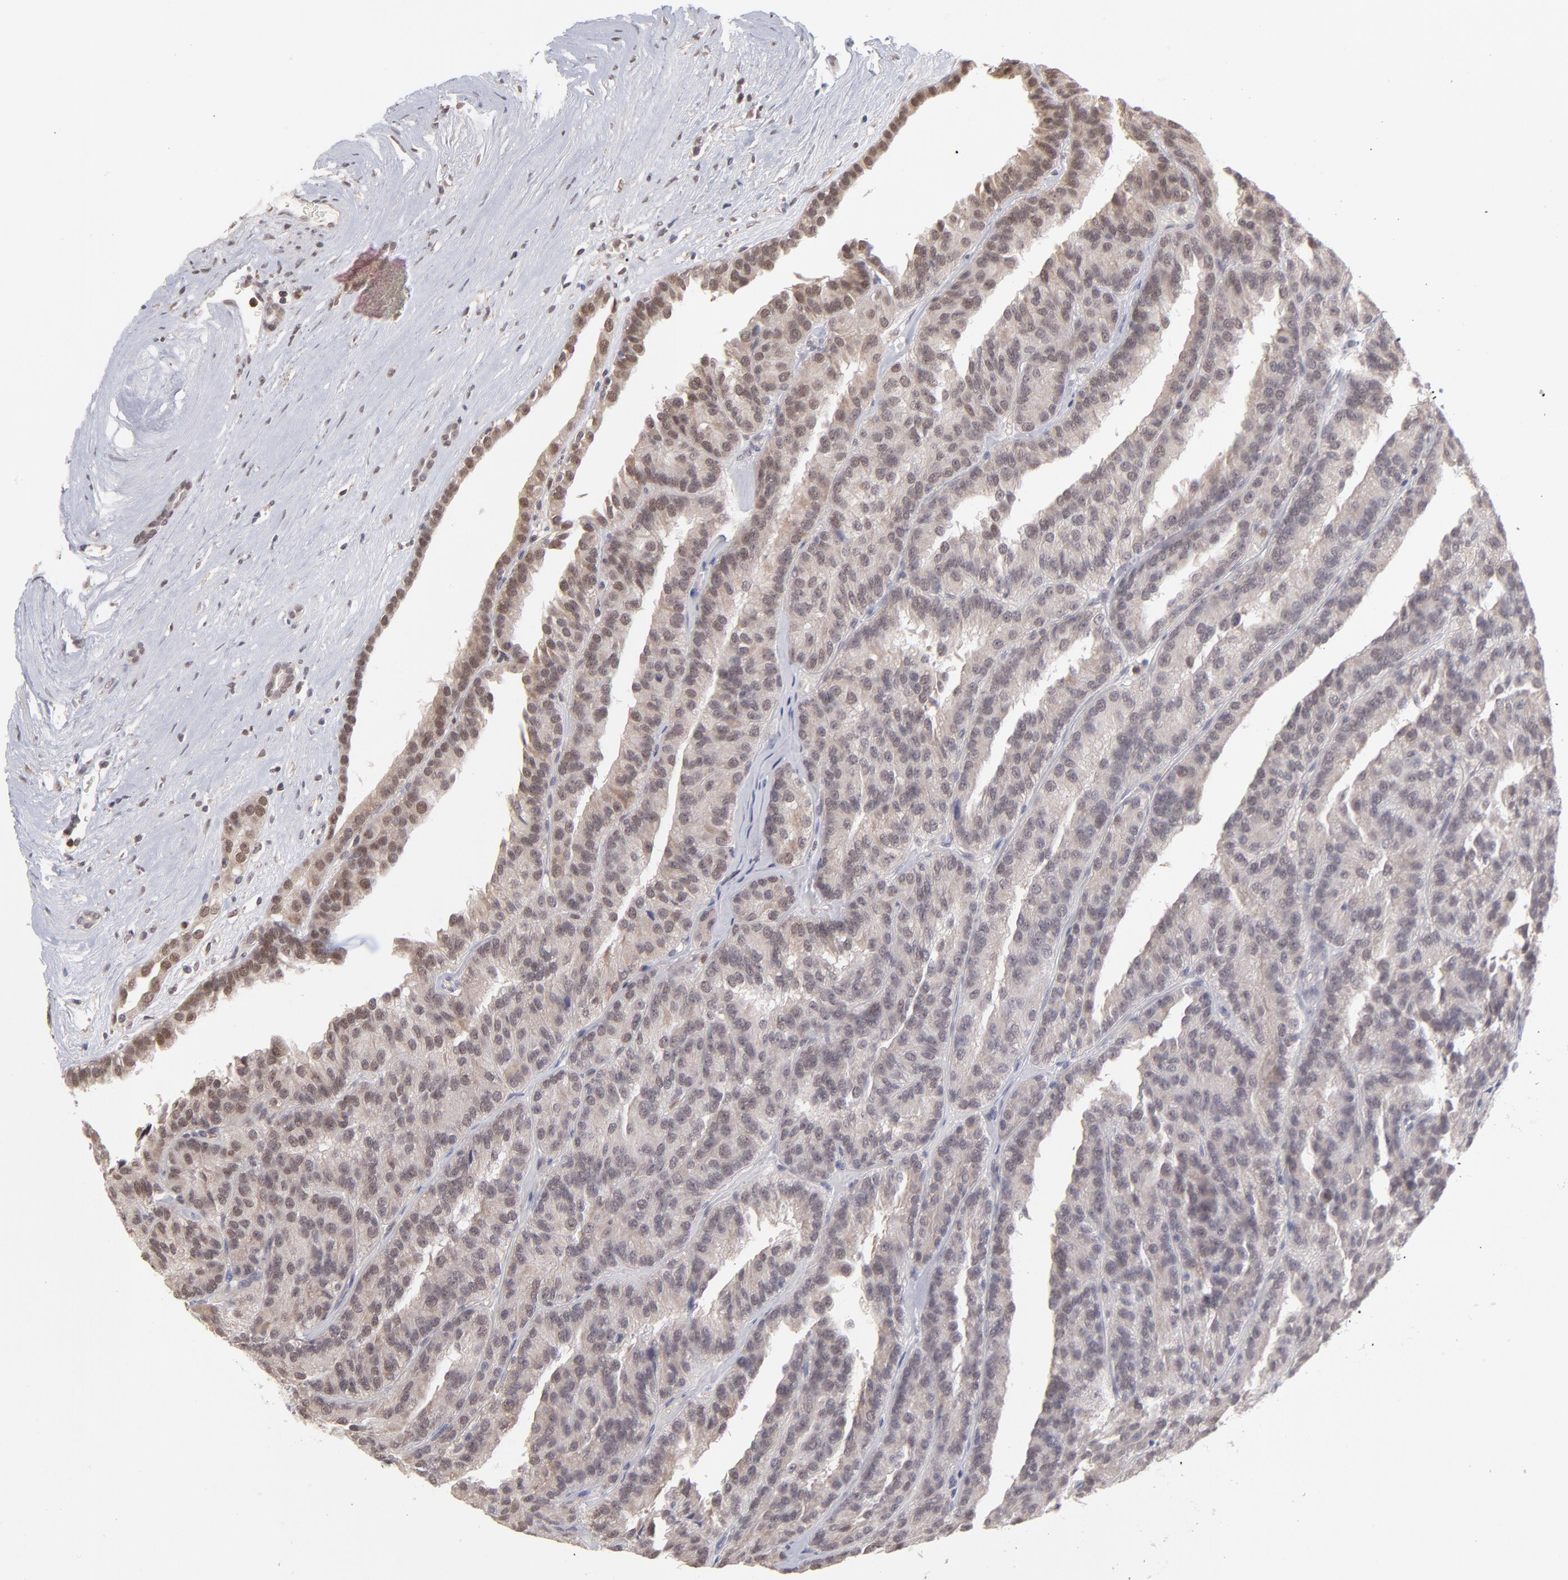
{"staining": {"intensity": "negative", "quantity": "none", "location": "none"}, "tissue": "renal cancer", "cell_type": "Tumor cells", "image_type": "cancer", "snomed": [{"axis": "morphology", "description": "Adenocarcinoma, NOS"}, {"axis": "topography", "description": "Kidney"}], "caption": "The immunohistochemistry (IHC) histopathology image has no significant expression in tumor cells of renal adenocarcinoma tissue.", "gene": "OAS1", "patient": {"sex": "male", "age": 46}}